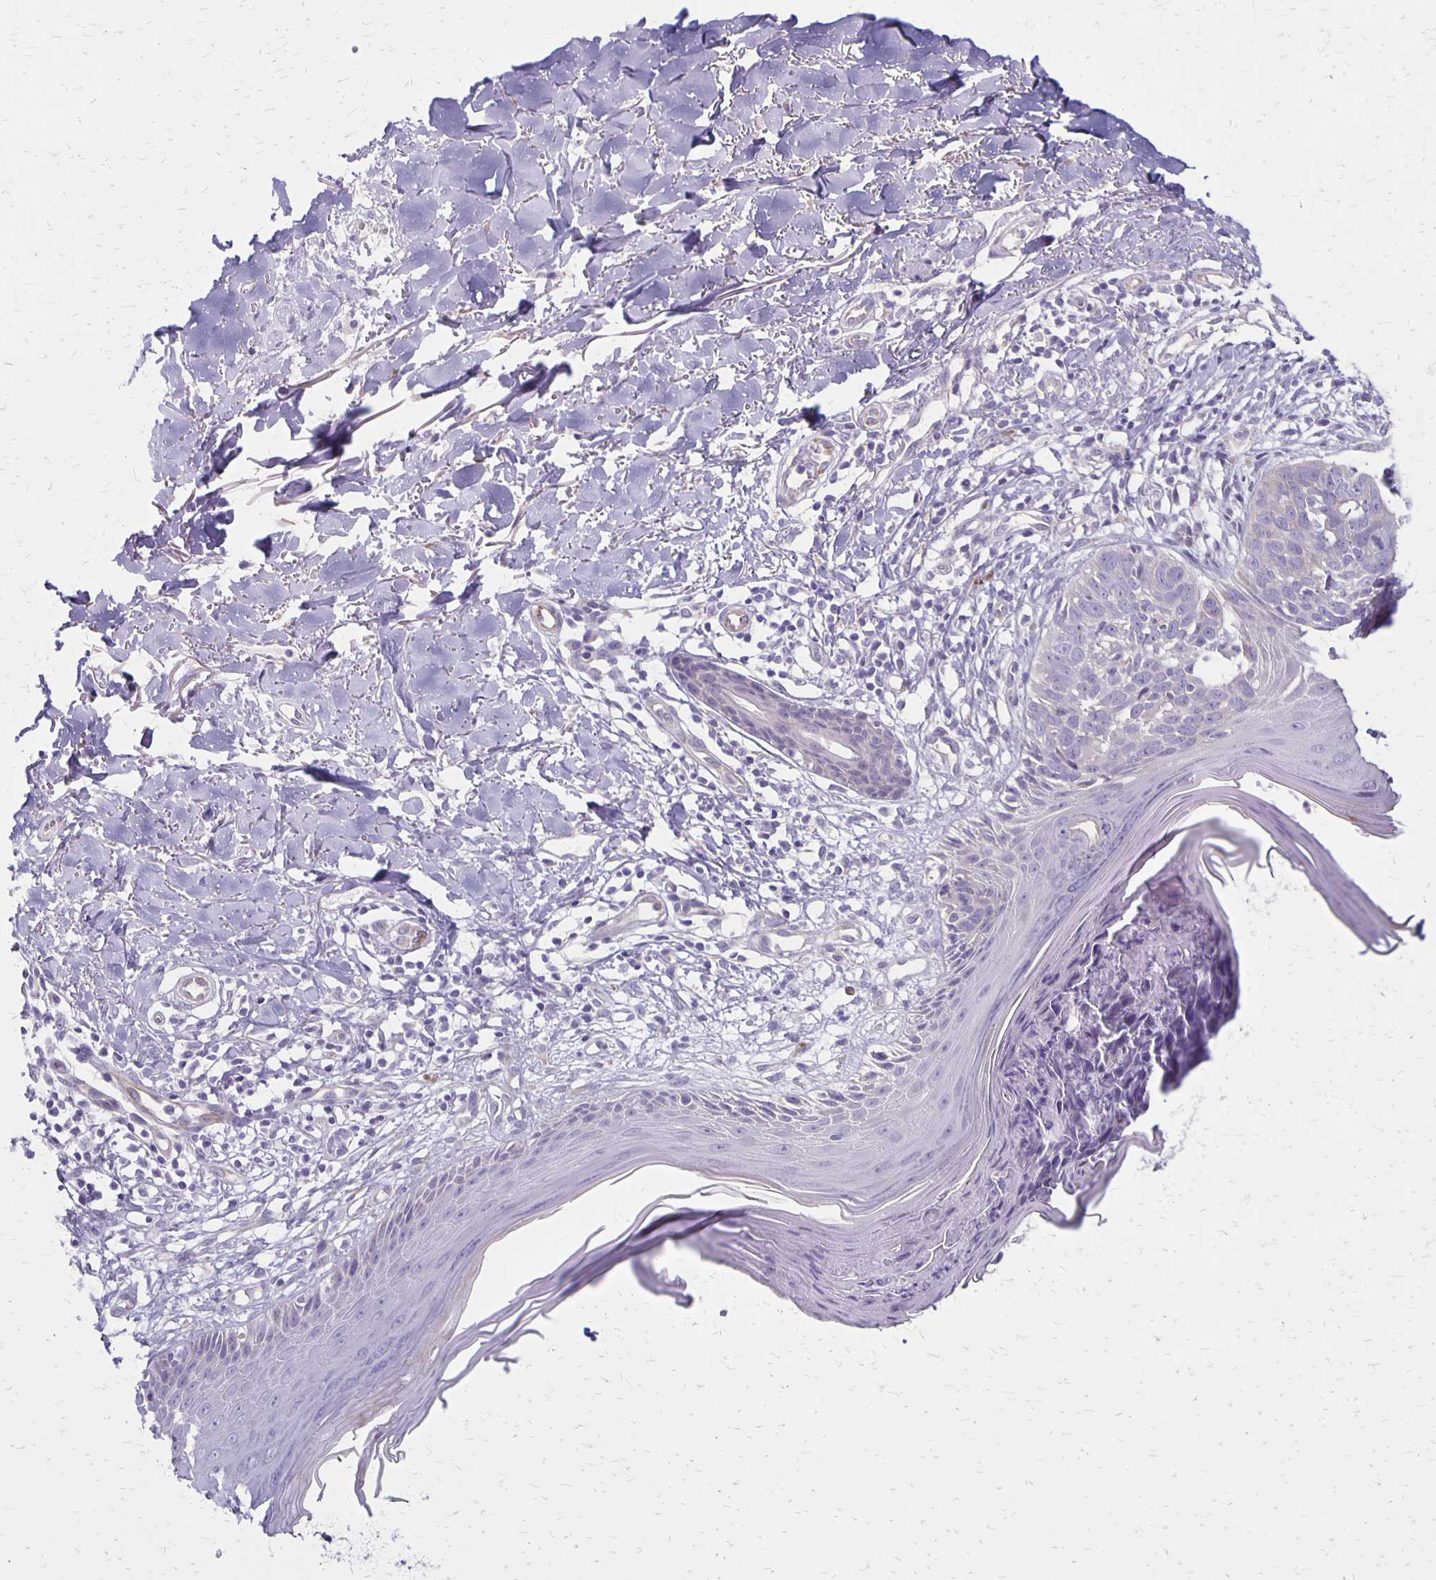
{"staining": {"intensity": "negative", "quantity": "none", "location": "none"}, "tissue": "skin cancer", "cell_type": "Tumor cells", "image_type": "cancer", "snomed": [{"axis": "morphology", "description": "Basal cell carcinoma"}, {"axis": "topography", "description": "Skin"}], "caption": "Immunohistochemical staining of skin basal cell carcinoma reveals no significant staining in tumor cells. The staining was performed using DAB (3,3'-diaminobenzidine) to visualize the protein expression in brown, while the nuclei were stained in blue with hematoxylin (Magnification: 20x).", "gene": "HOMER1", "patient": {"sex": "female", "age": 45}}